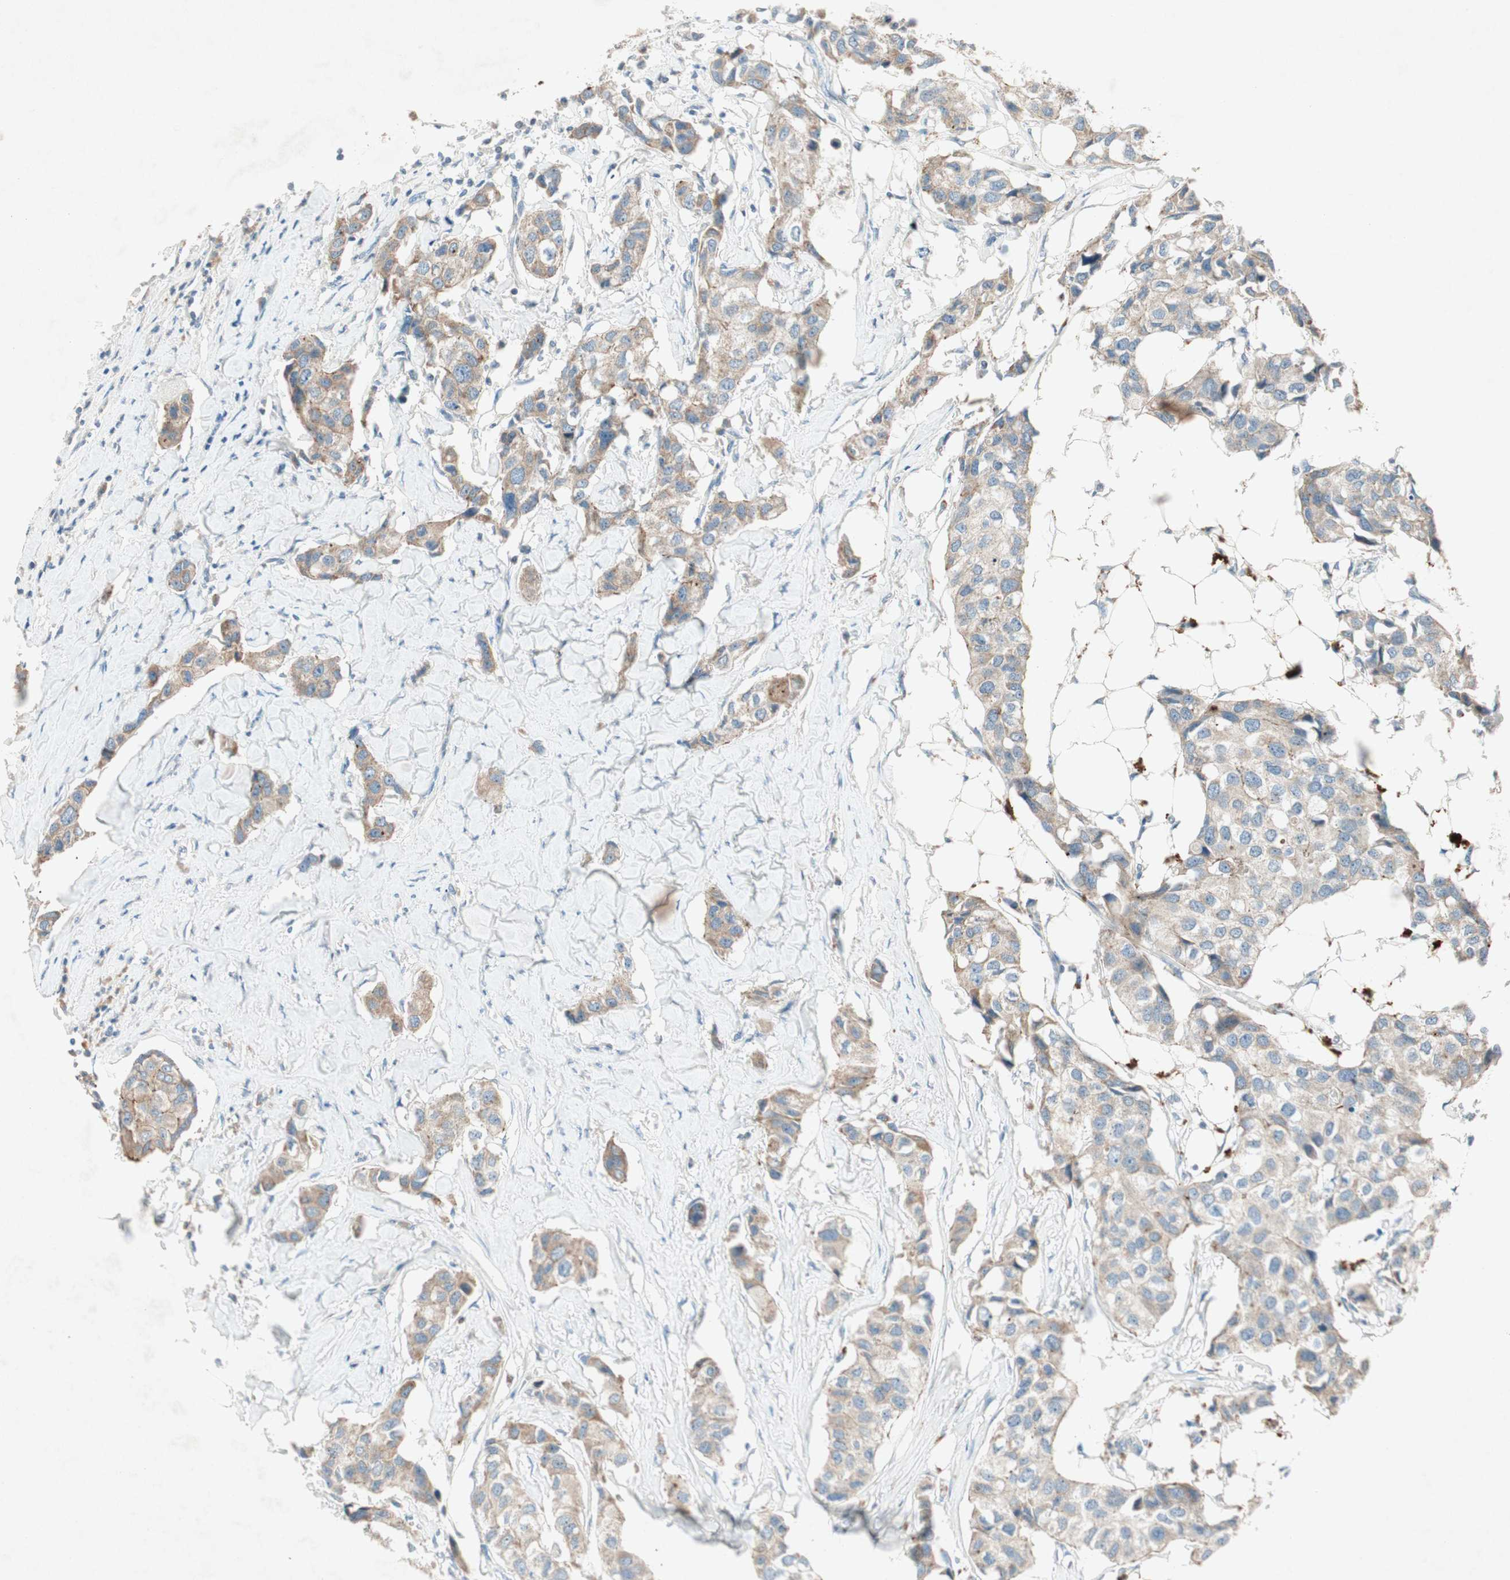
{"staining": {"intensity": "moderate", "quantity": ">75%", "location": "cytoplasmic/membranous"}, "tissue": "breast cancer", "cell_type": "Tumor cells", "image_type": "cancer", "snomed": [{"axis": "morphology", "description": "Duct carcinoma"}, {"axis": "topography", "description": "Breast"}], "caption": "Immunohistochemistry (IHC) histopathology image of breast cancer stained for a protein (brown), which demonstrates medium levels of moderate cytoplasmic/membranous expression in about >75% of tumor cells.", "gene": "NKAIN1", "patient": {"sex": "female", "age": 80}}